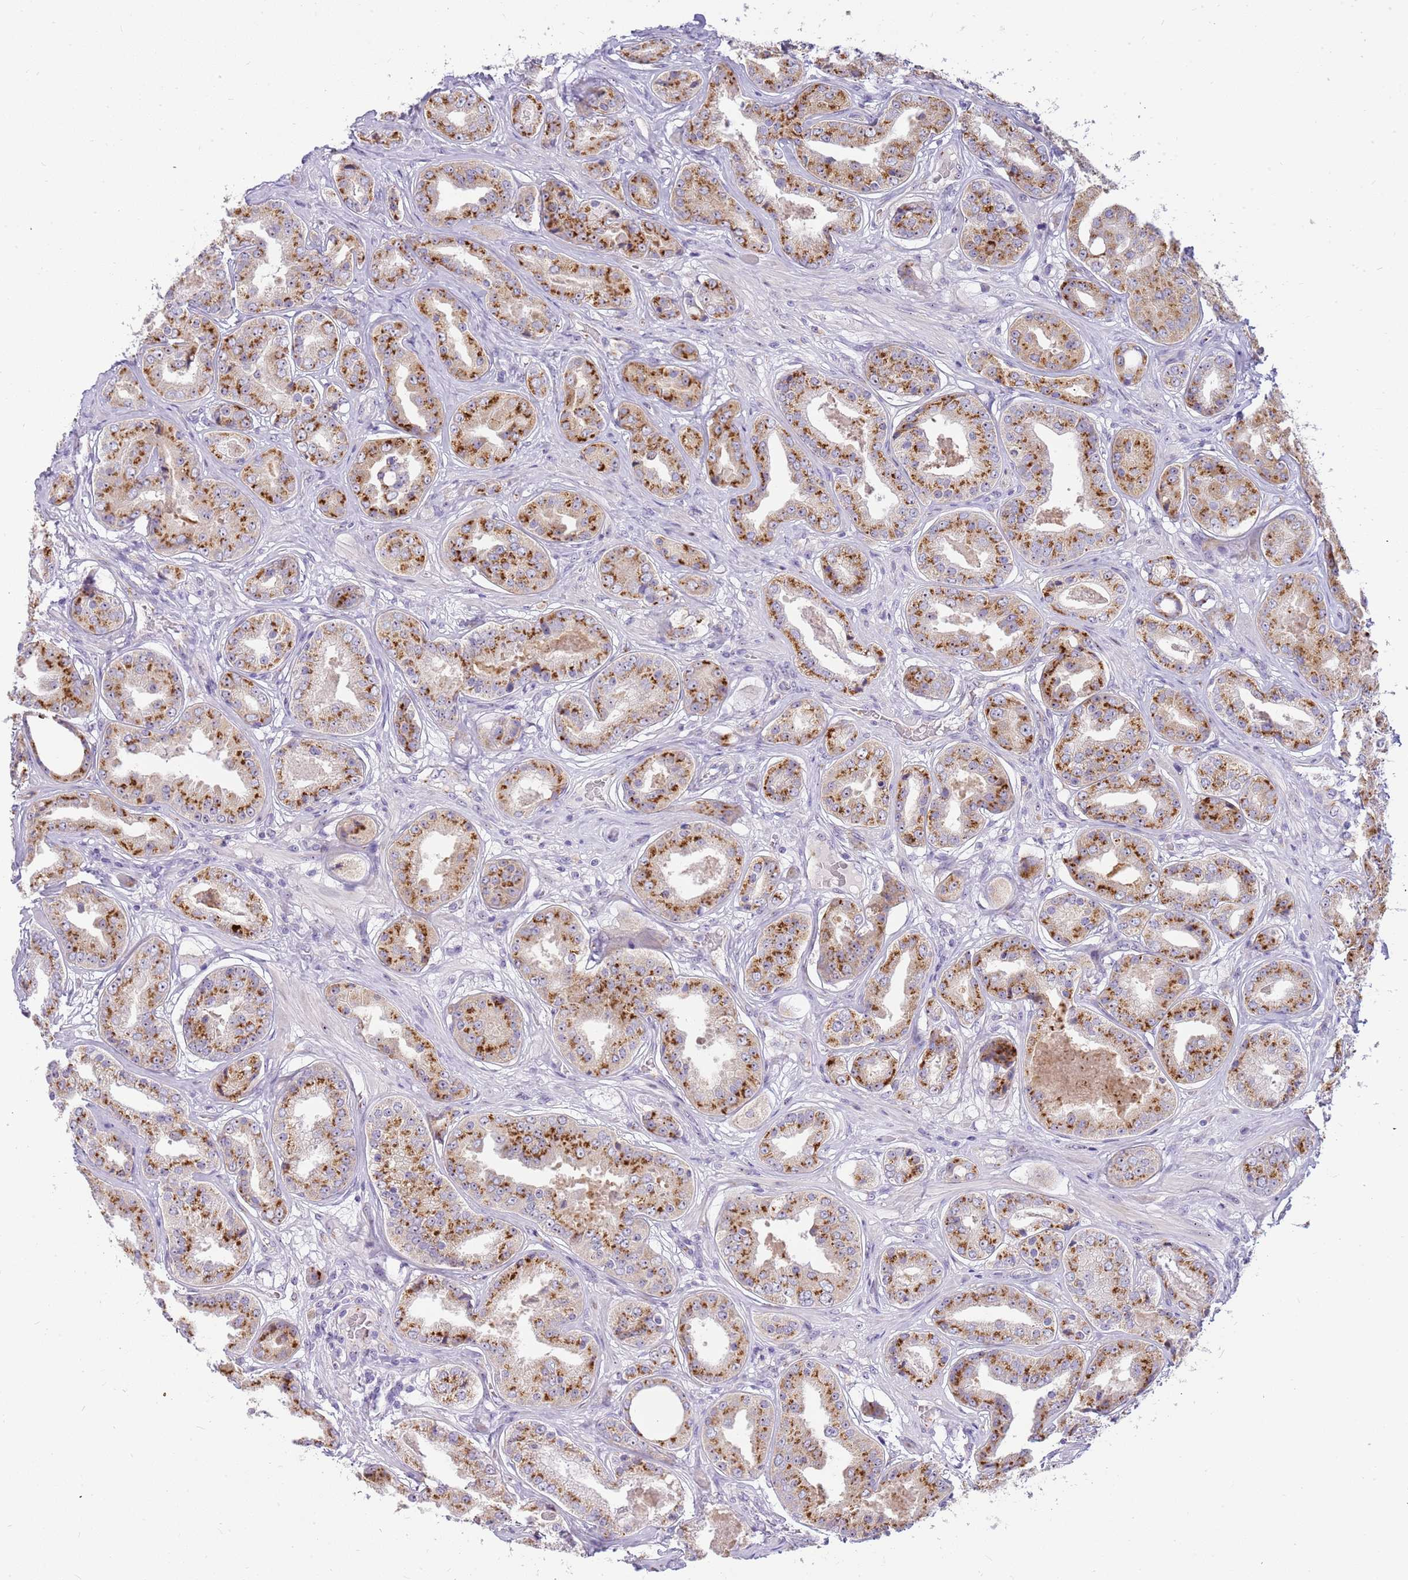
{"staining": {"intensity": "strong", "quantity": ">75%", "location": "cytoplasmic/membranous"}, "tissue": "prostate cancer", "cell_type": "Tumor cells", "image_type": "cancer", "snomed": [{"axis": "morphology", "description": "Adenocarcinoma, High grade"}, {"axis": "topography", "description": "Prostate"}], "caption": "A brown stain labels strong cytoplasmic/membranous staining of a protein in adenocarcinoma (high-grade) (prostate) tumor cells.", "gene": "DNAJA3", "patient": {"sex": "male", "age": 63}}